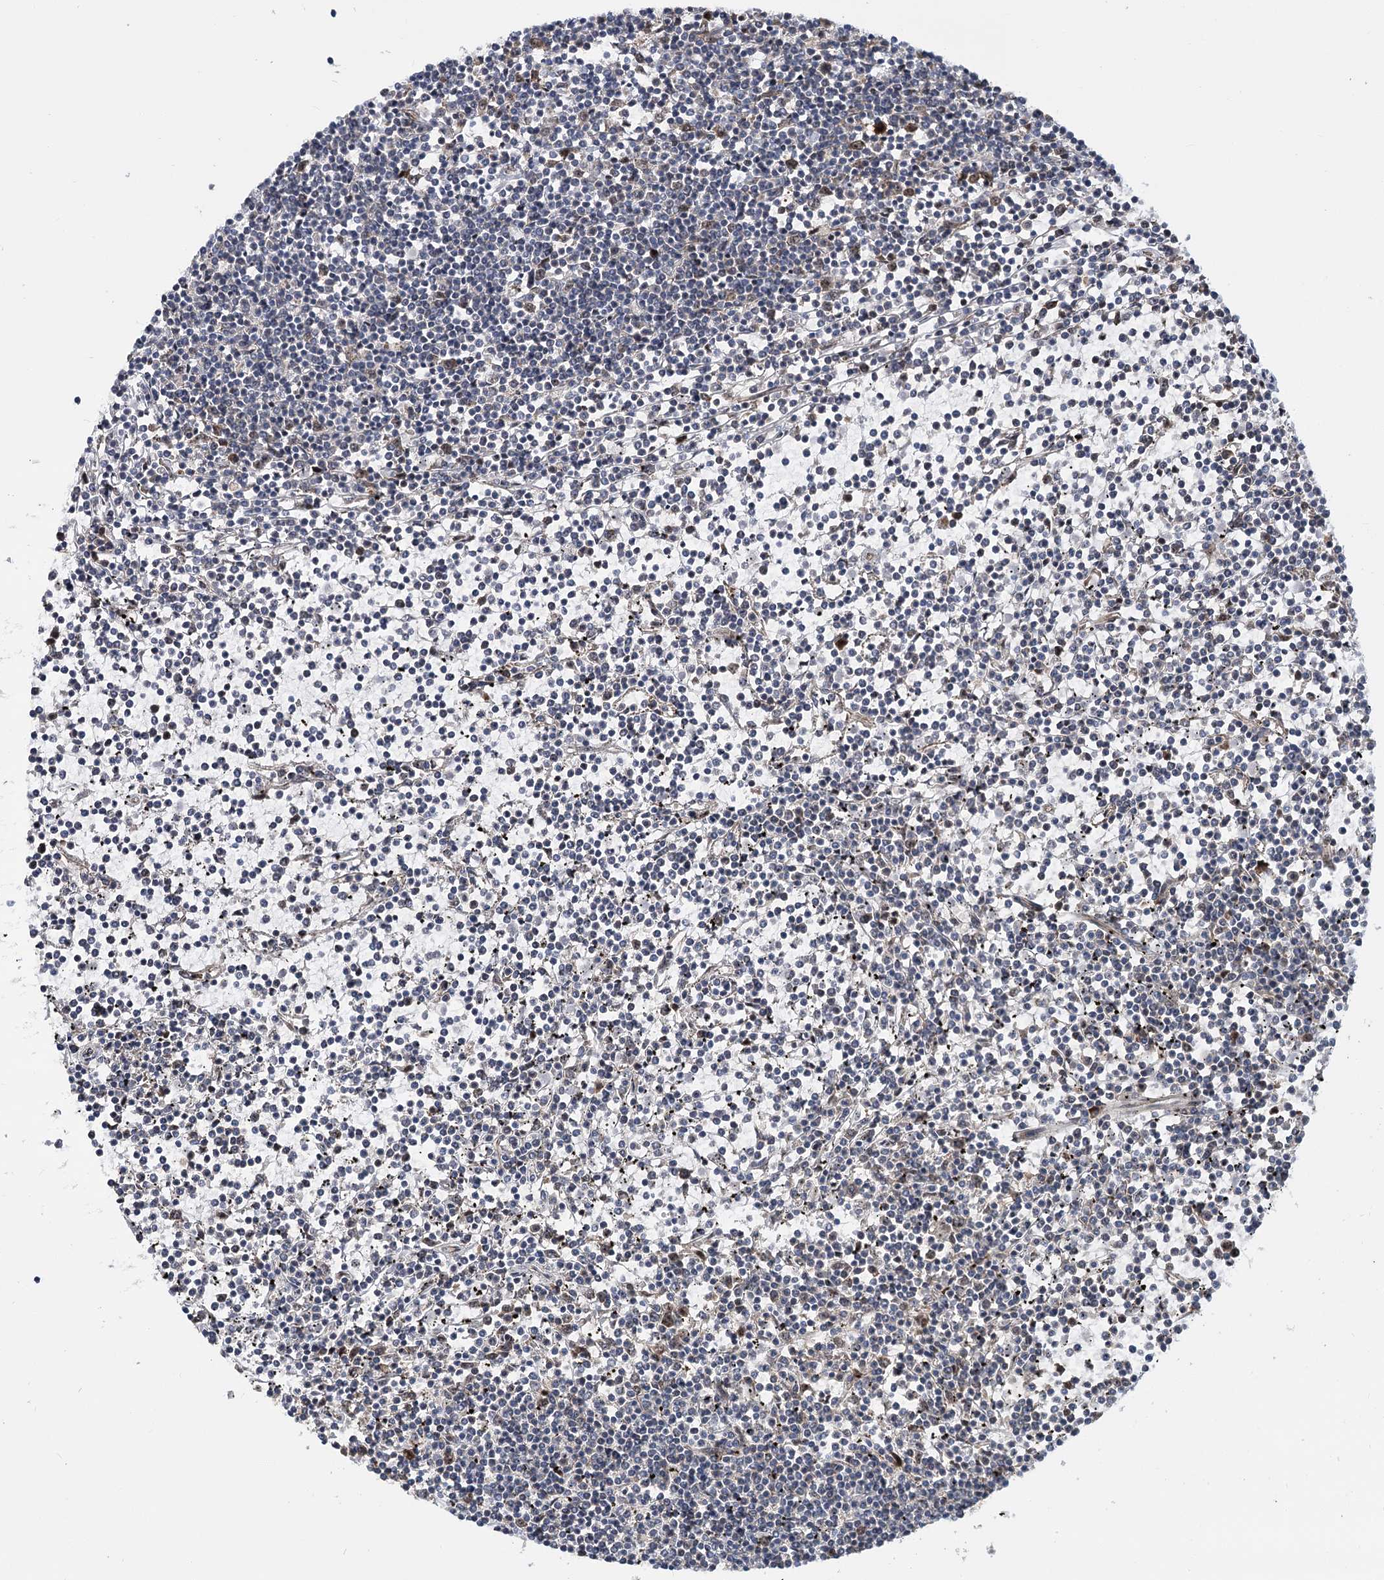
{"staining": {"intensity": "weak", "quantity": "<25%", "location": "nuclear"}, "tissue": "lymphoma", "cell_type": "Tumor cells", "image_type": "cancer", "snomed": [{"axis": "morphology", "description": "Malignant lymphoma, non-Hodgkin's type, Low grade"}, {"axis": "topography", "description": "Spleen"}], "caption": "DAB (3,3'-diaminobenzidine) immunohistochemical staining of lymphoma shows no significant positivity in tumor cells.", "gene": "PIK3C2A", "patient": {"sex": "female", "age": 19}}